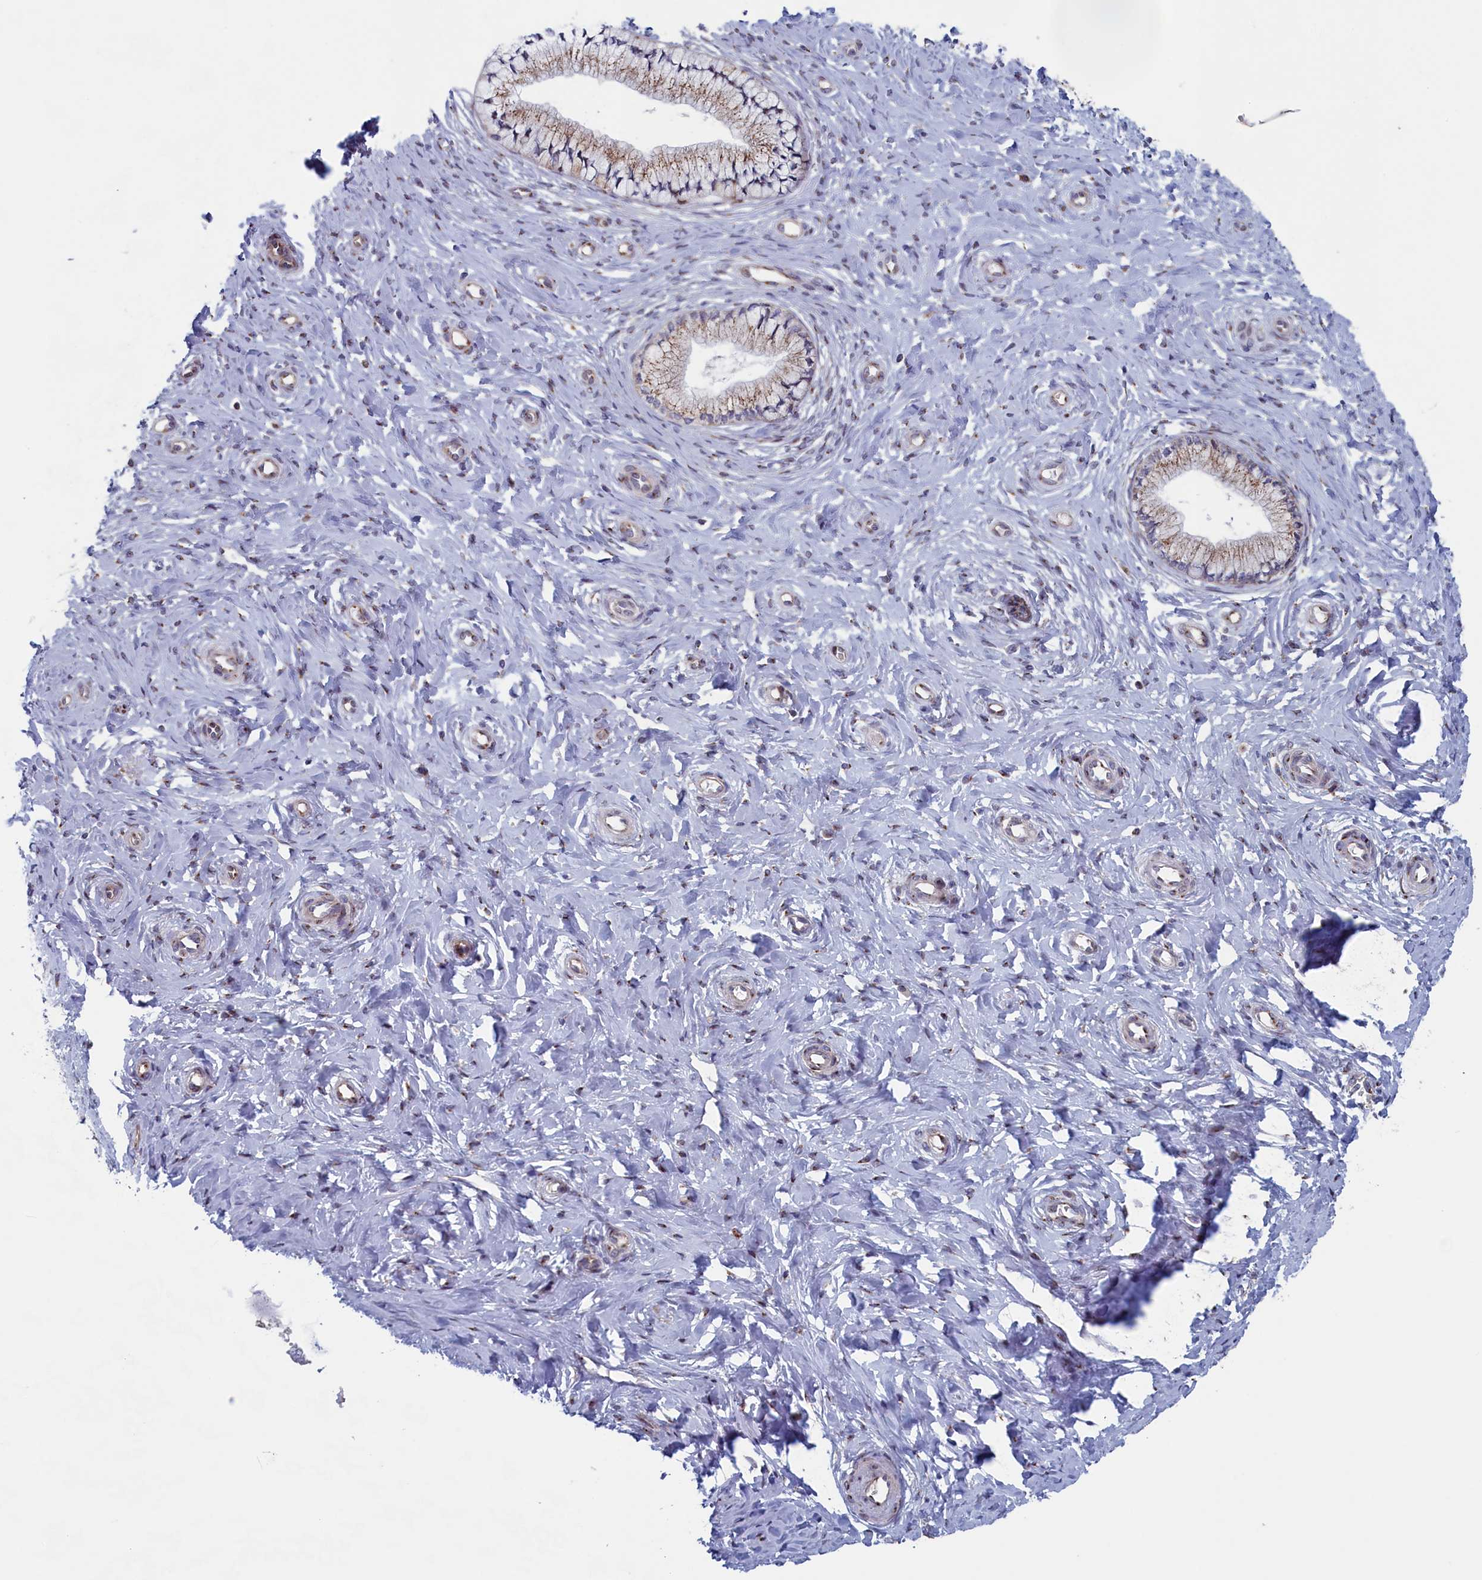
{"staining": {"intensity": "moderate", "quantity": ">75%", "location": "cytoplasmic/membranous"}, "tissue": "cervix", "cell_type": "Glandular cells", "image_type": "normal", "snomed": [{"axis": "morphology", "description": "Normal tissue, NOS"}, {"axis": "topography", "description": "Cervix"}], "caption": "The histopathology image shows staining of benign cervix, revealing moderate cytoplasmic/membranous protein staining (brown color) within glandular cells.", "gene": "MTFMT", "patient": {"sex": "female", "age": 36}}